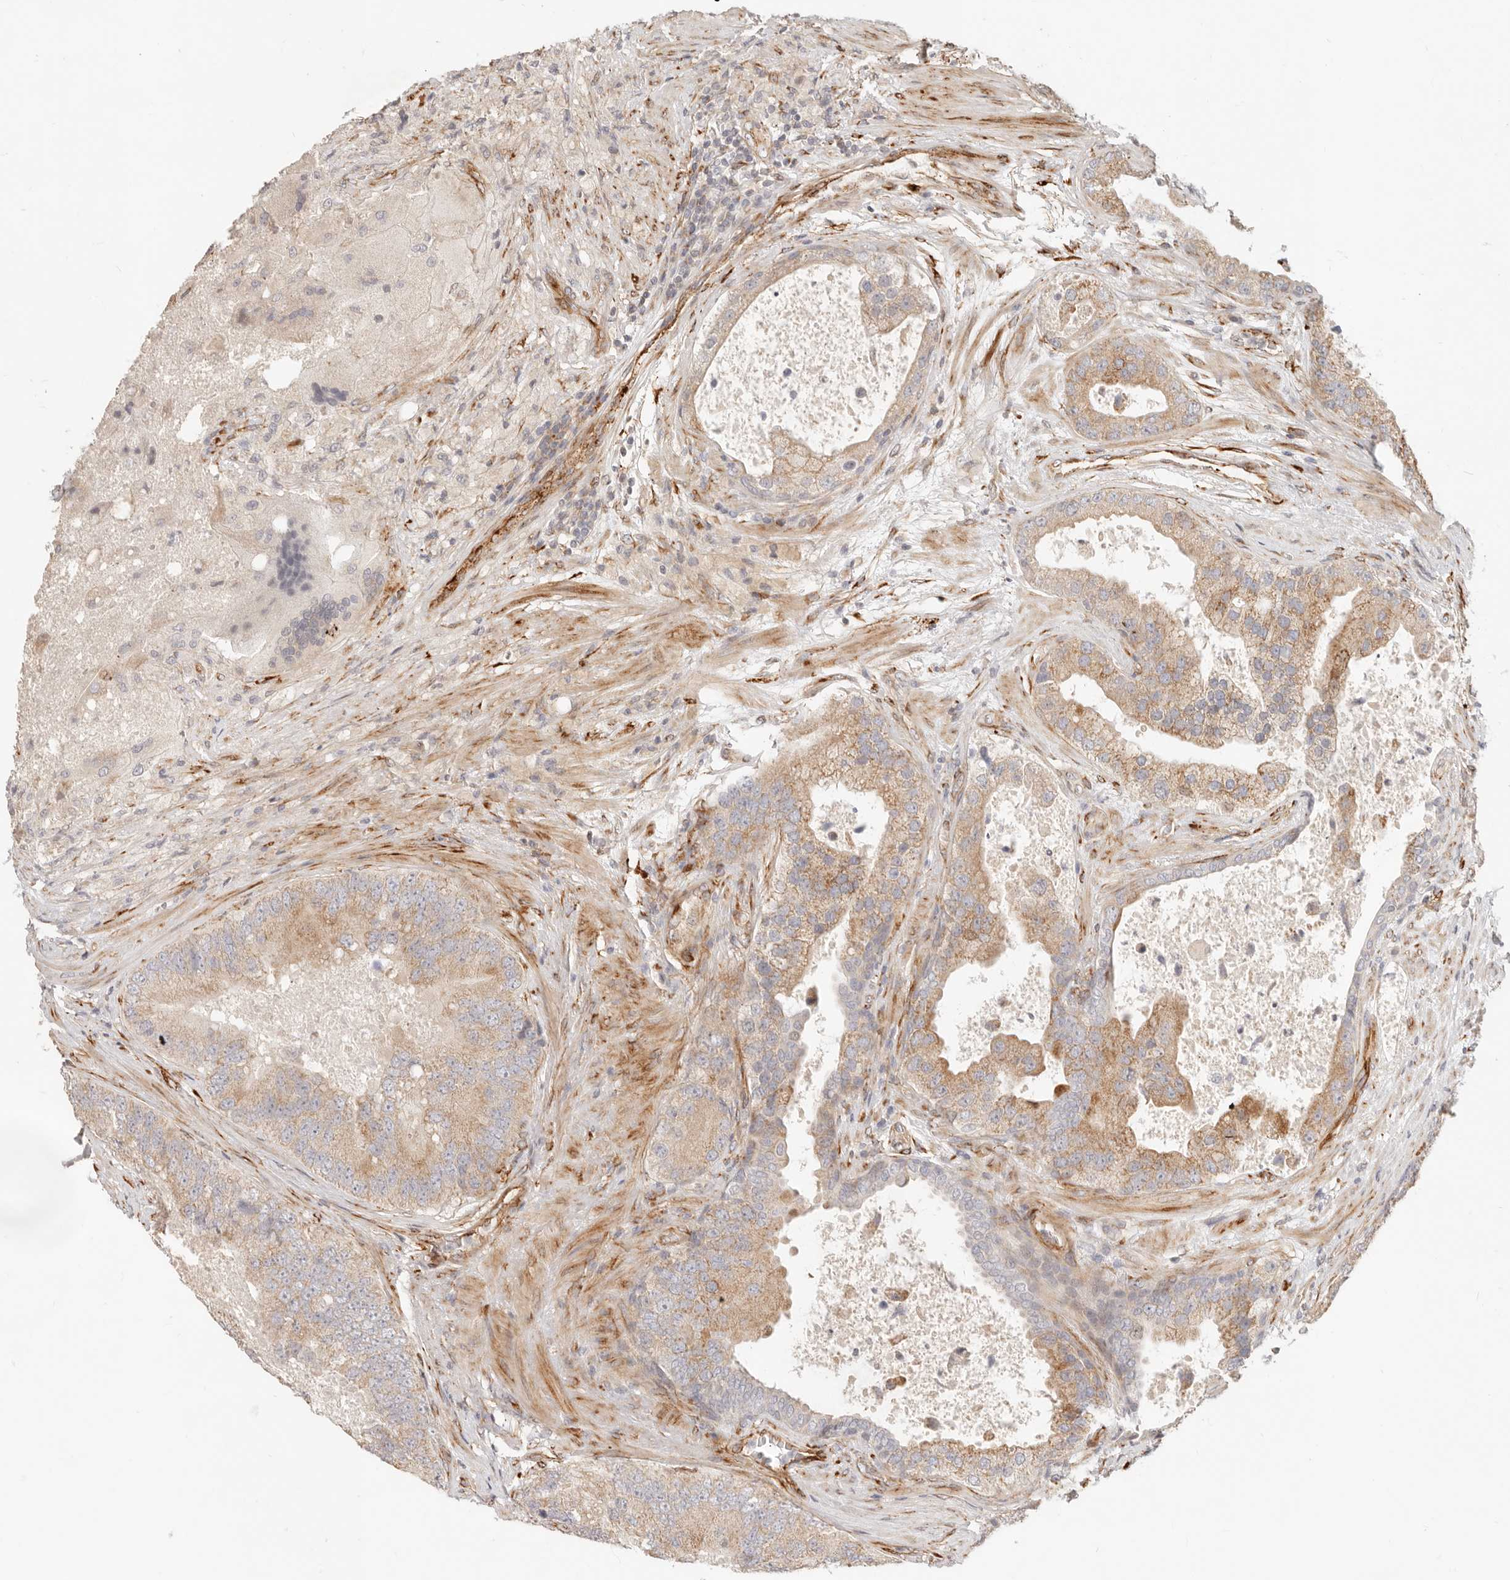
{"staining": {"intensity": "moderate", "quantity": ">75%", "location": "cytoplasmic/membranous"}, "tissue": "prostate cancer", "cell_type": "Tumor cells", "image_type": "cancer", "snomed": [{"axis": "morphology", "description": "Adenocarcinoma, High grade"}, {"axis": "topography", "description": "Prostate"}], "caption": "Immunohistochemical staining of human prostate adenocarcinoma (high-grade) reveals medium levels of moderate cytoplasmic/membranous protein positivity in approximately >75% of tumor cells.", "gene": "SASS6", "patient": {"sex": "male", "age": 70}}